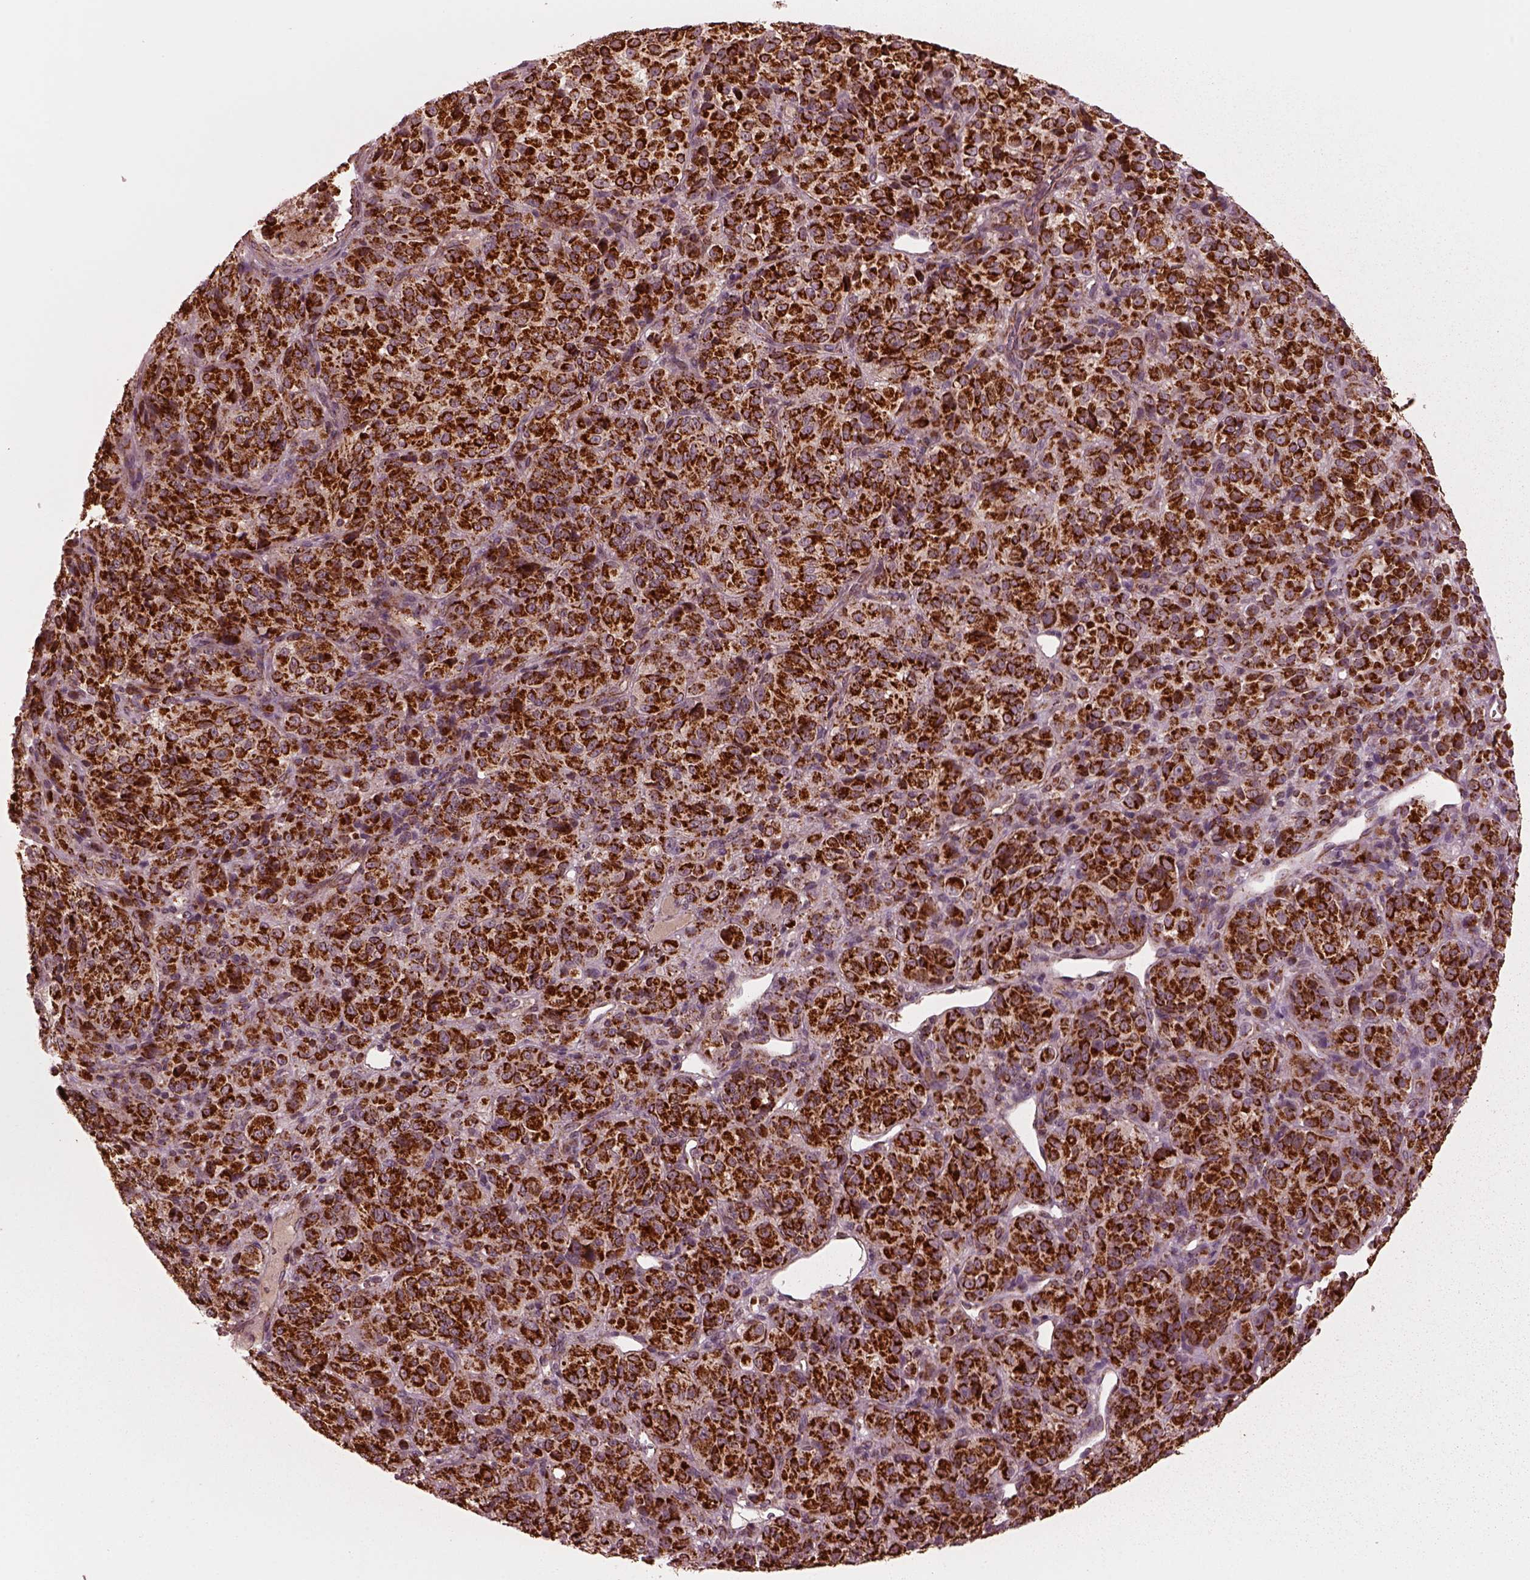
{"staining": {"intensity": "strong", "quantity": ">75%", "location": "cytoplasmic/membranous"}, "tissue": "melanoma", "cell_type": "Tumor cells", "image_type": "cancer", "snomed": [{"axis": "morphology", "description": "Malignant melanoma, Metastatic site"}, {"axis": "topography", "description": "Brain"}], "caption": "Malignant melanoma (metastatic site) stained with a brown dye displays strong cytoplasmic/membranous positive positivity in approximately >75% of tumor cells.", "gene": "NDUFB10", "patient": {"sex": "female", "age": 56}}